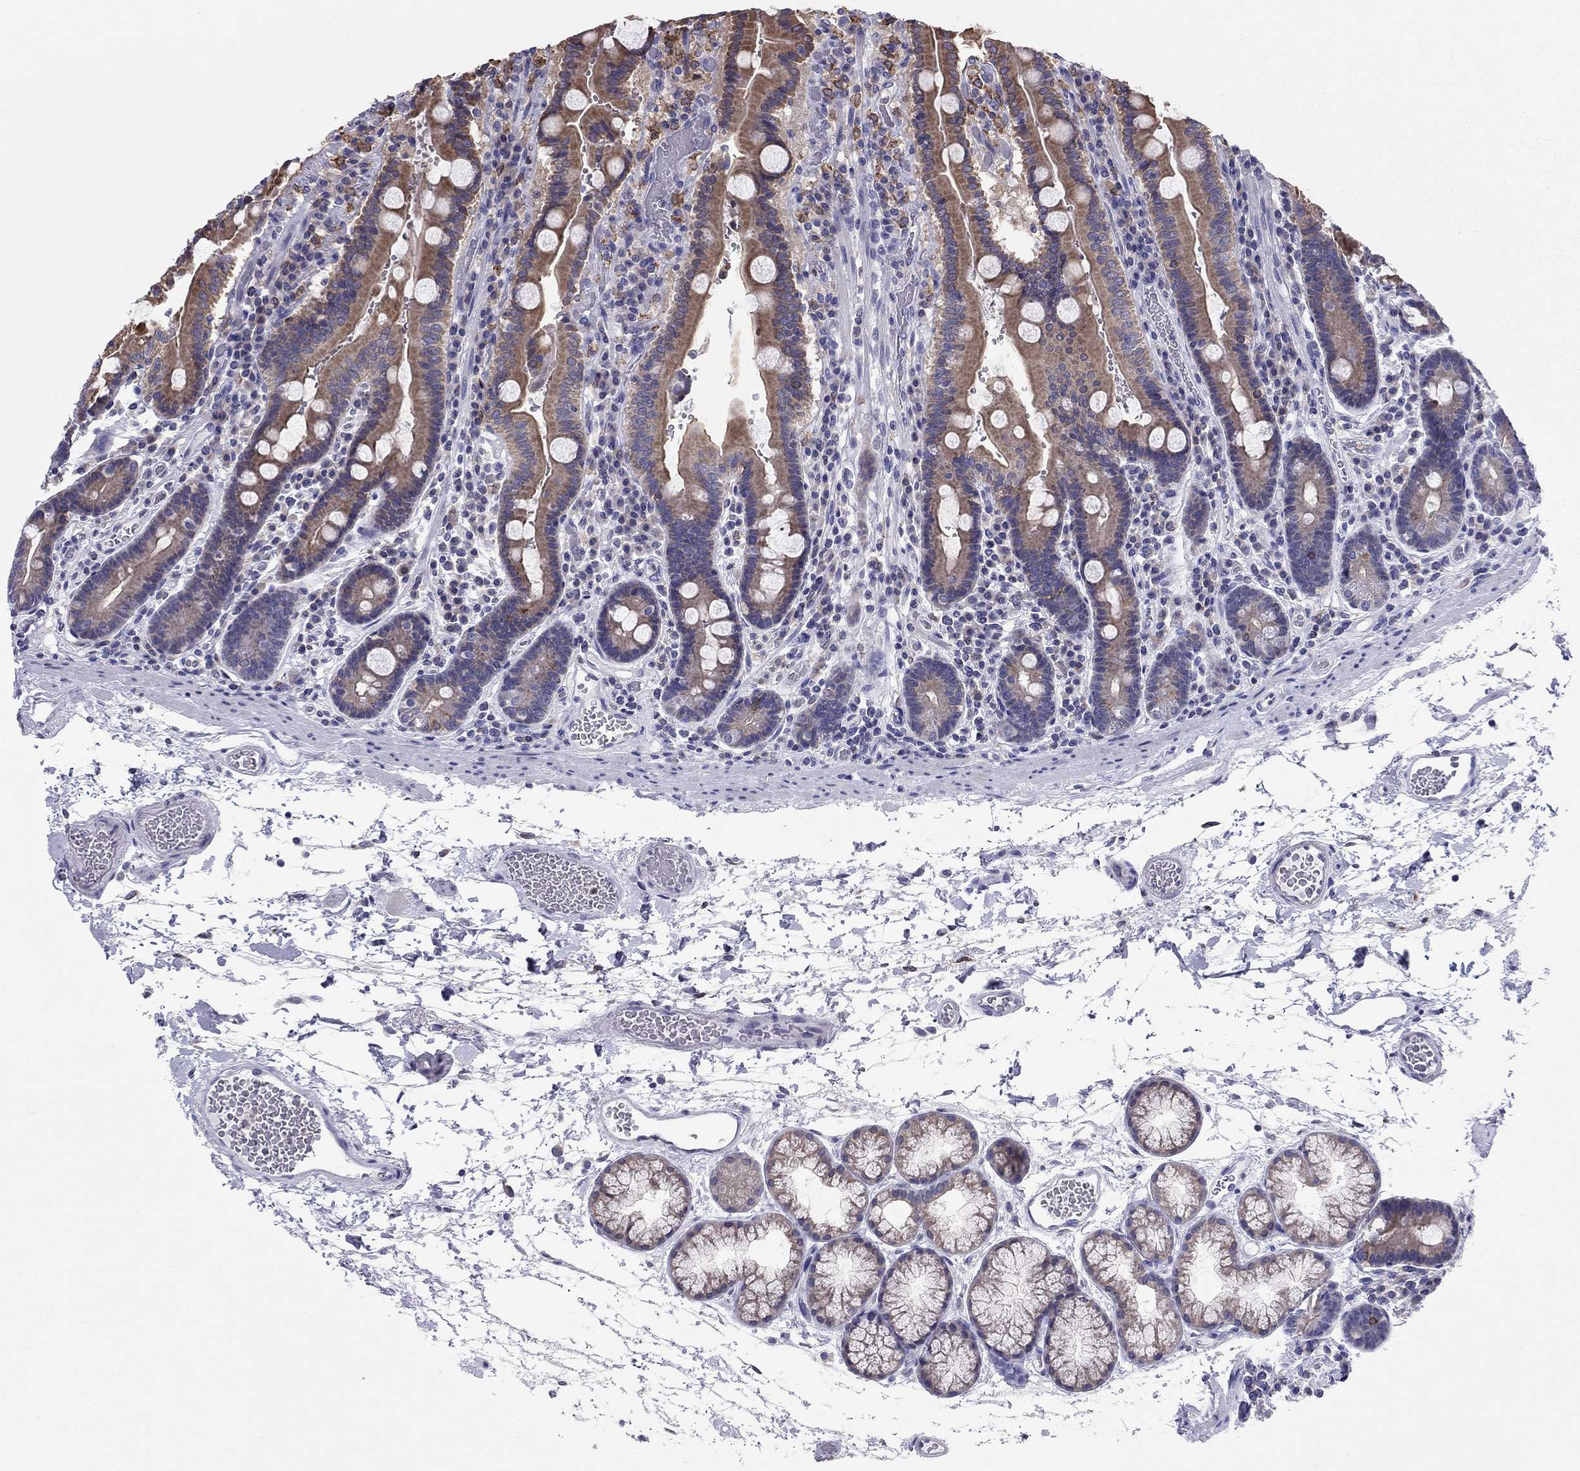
{"staining": {"intensity": "moderate", "quantity": ">75%", "location": "cytoplasmic/membranous"}, "tissue": "duodenum", "cell_type": "Glandular cells", "image_type": "normal", "snomed": [{"axis": "morphology", "description": "Normal tissue, NOS"}, {"axis": "topography", "description": "Duodenum"}], "caption": "DAB (3,3'-diaminobenzidine) immunohistochemical staining of unremarkable human duodenum exhibits moderate cytoplasmic/membranous protein staining in about >75% of glandular cells.", "gene": "SLC46A2", "patient": {"sex": "female", "age": 62}}